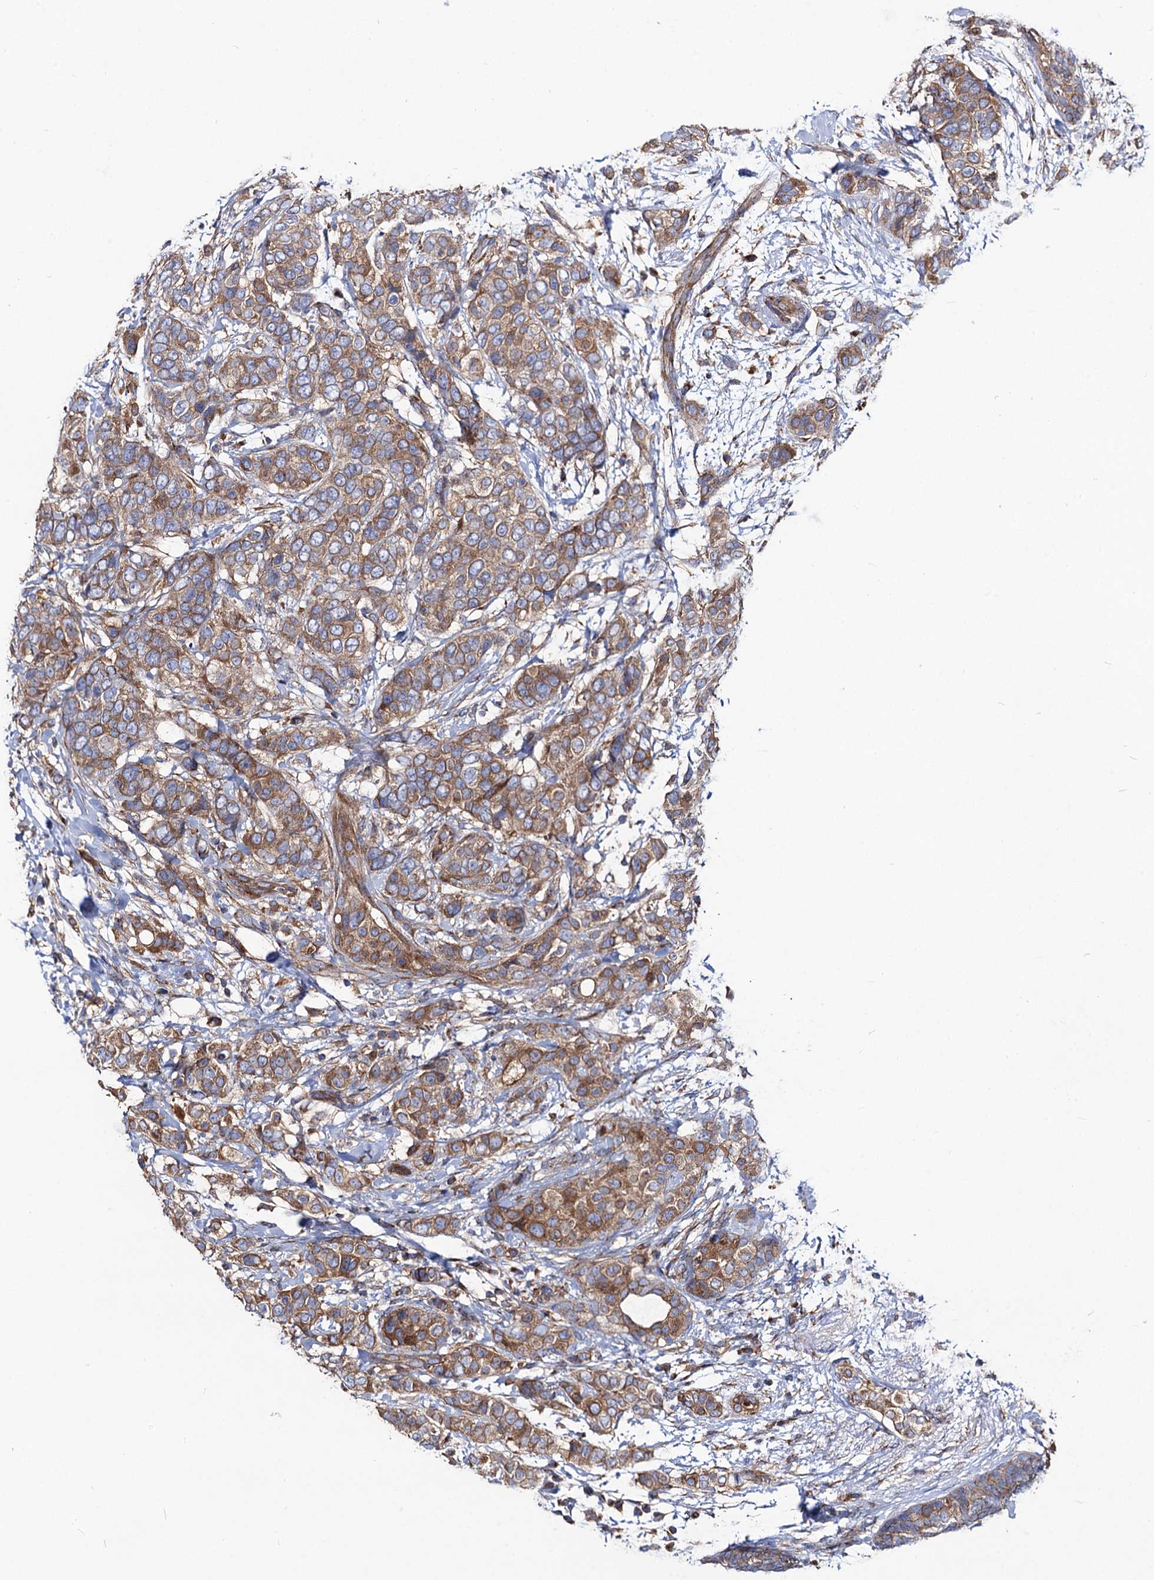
{"staining": {"intensity": "moderate", "quantity": ">75%", "location": "cytoplasmic/membranous"}, "tissue": "breast cancer", "cell_type": "Tumor cells", "image_type": "cancer", "snomed": [{"axis": "morphology", "description": "Lobular carcinoma"}, {"axis": "topography", "description": "Breast"}], "caption": "Protein staining by immunohistochemistry reveals moderate cytoplasmic/membranous expression in approximately >75% of tumor cells in lobular carcinoma (breast).", "gene": "DYDC1", "patient": {"sex": "female", "age": 51}}